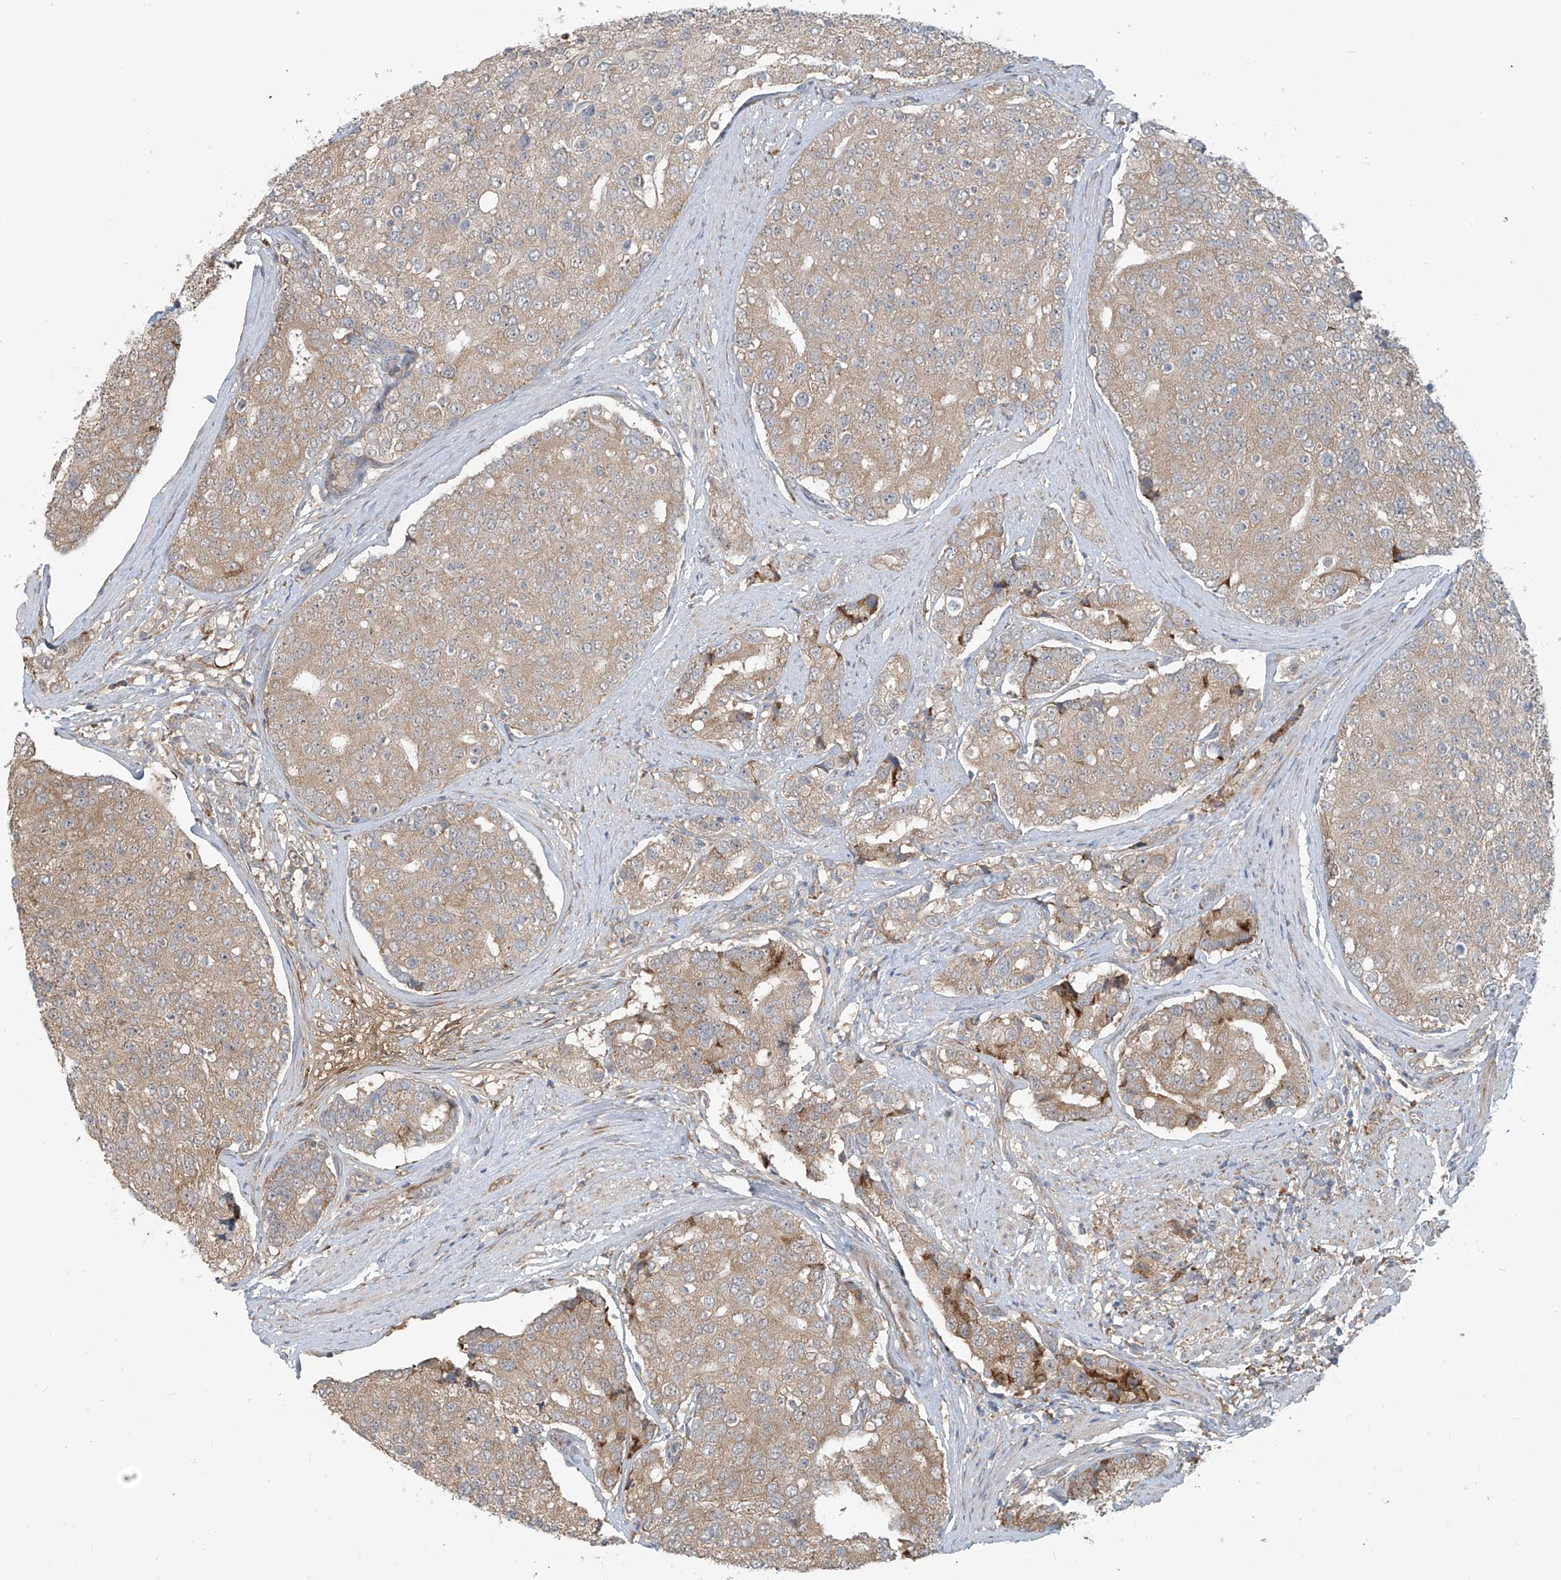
{"staining": {"intensity": "weak", "quantity": "25%-75%", "location": "cytoplasmic/membranous"}, "tissue": "prostate cancer", "cell_type": "Tumor cells", "image_type": "cancer", "snomed": [{"axis": "morphology", "description": "Adenocarcinoma, High grade"}, {"axis": "topography", "description": "Prostate"}], "caption": "A high-resolution histopathology image shows immunohistochemistry (IHC) staining of prostate cancer (adenocarcinoma (high-grade)), which demonstrates weak cytoplasmic/membranous positivity in about 25%-75% of tumor cells.", "gene": "KATNIP", "patient": {"sex": "male", "age": 50}}